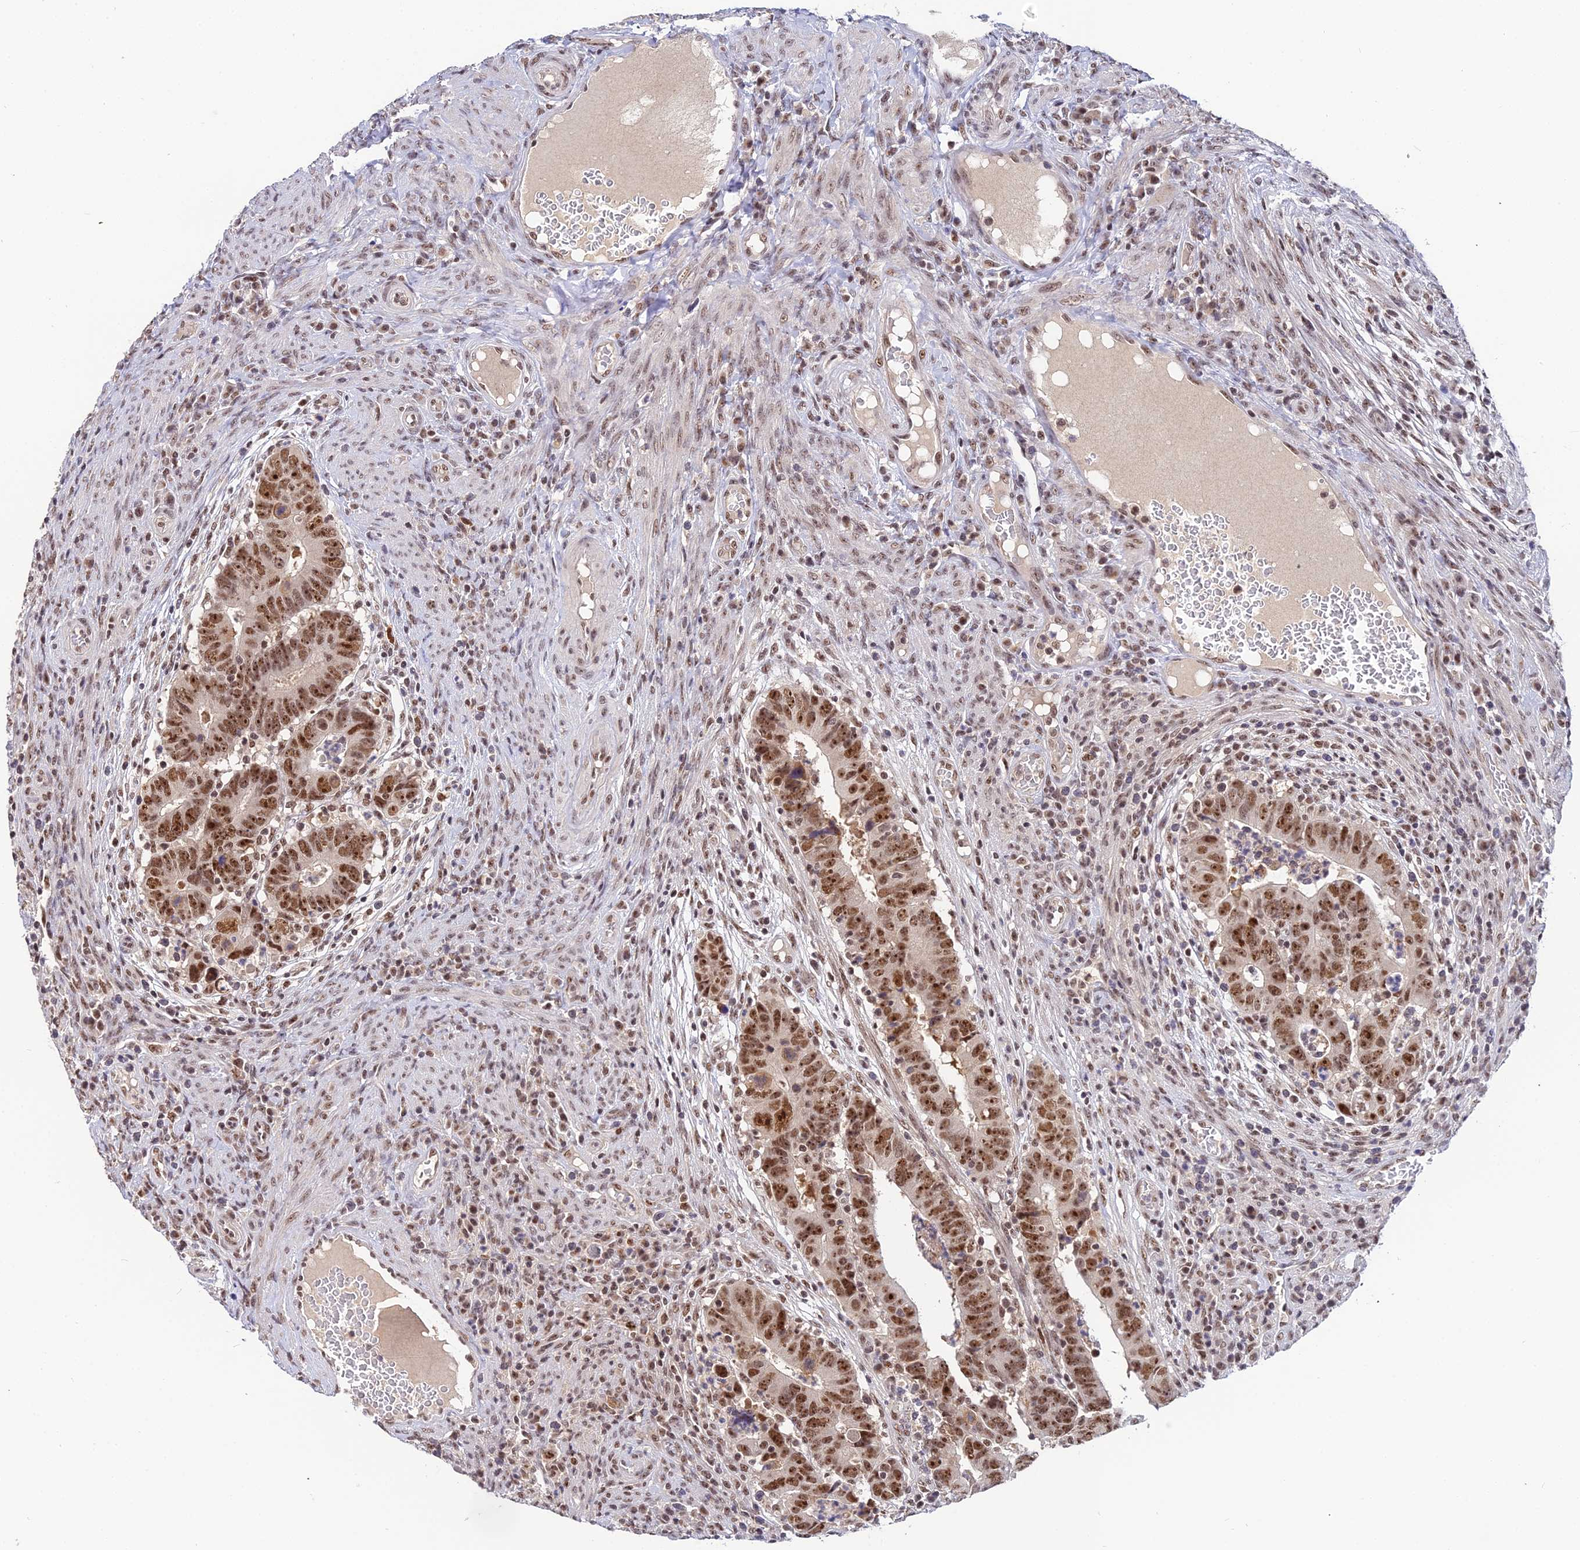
{"staining": {"intensity": "strong", "quantity": ">75%", "location": "nuclear"}, "tissue": "colorectal cancer", "cell_type": "Tumor cells", "image_type": "cancer", "snomed": [{"axis": "morphology", "description": "Normal tissue, NOS"}, {"axis": "morphology", "description": "Adenocarcinoma, NOS"}, {"axis": "topography", "description": "Rectum"}], "caption": "Strong nuclear expression is identified in about >75% of tumor cells in adenocarcinoma (colorectal).", "gene": "EXOSC3", "patient": {"sex": "female", "age": 65}}